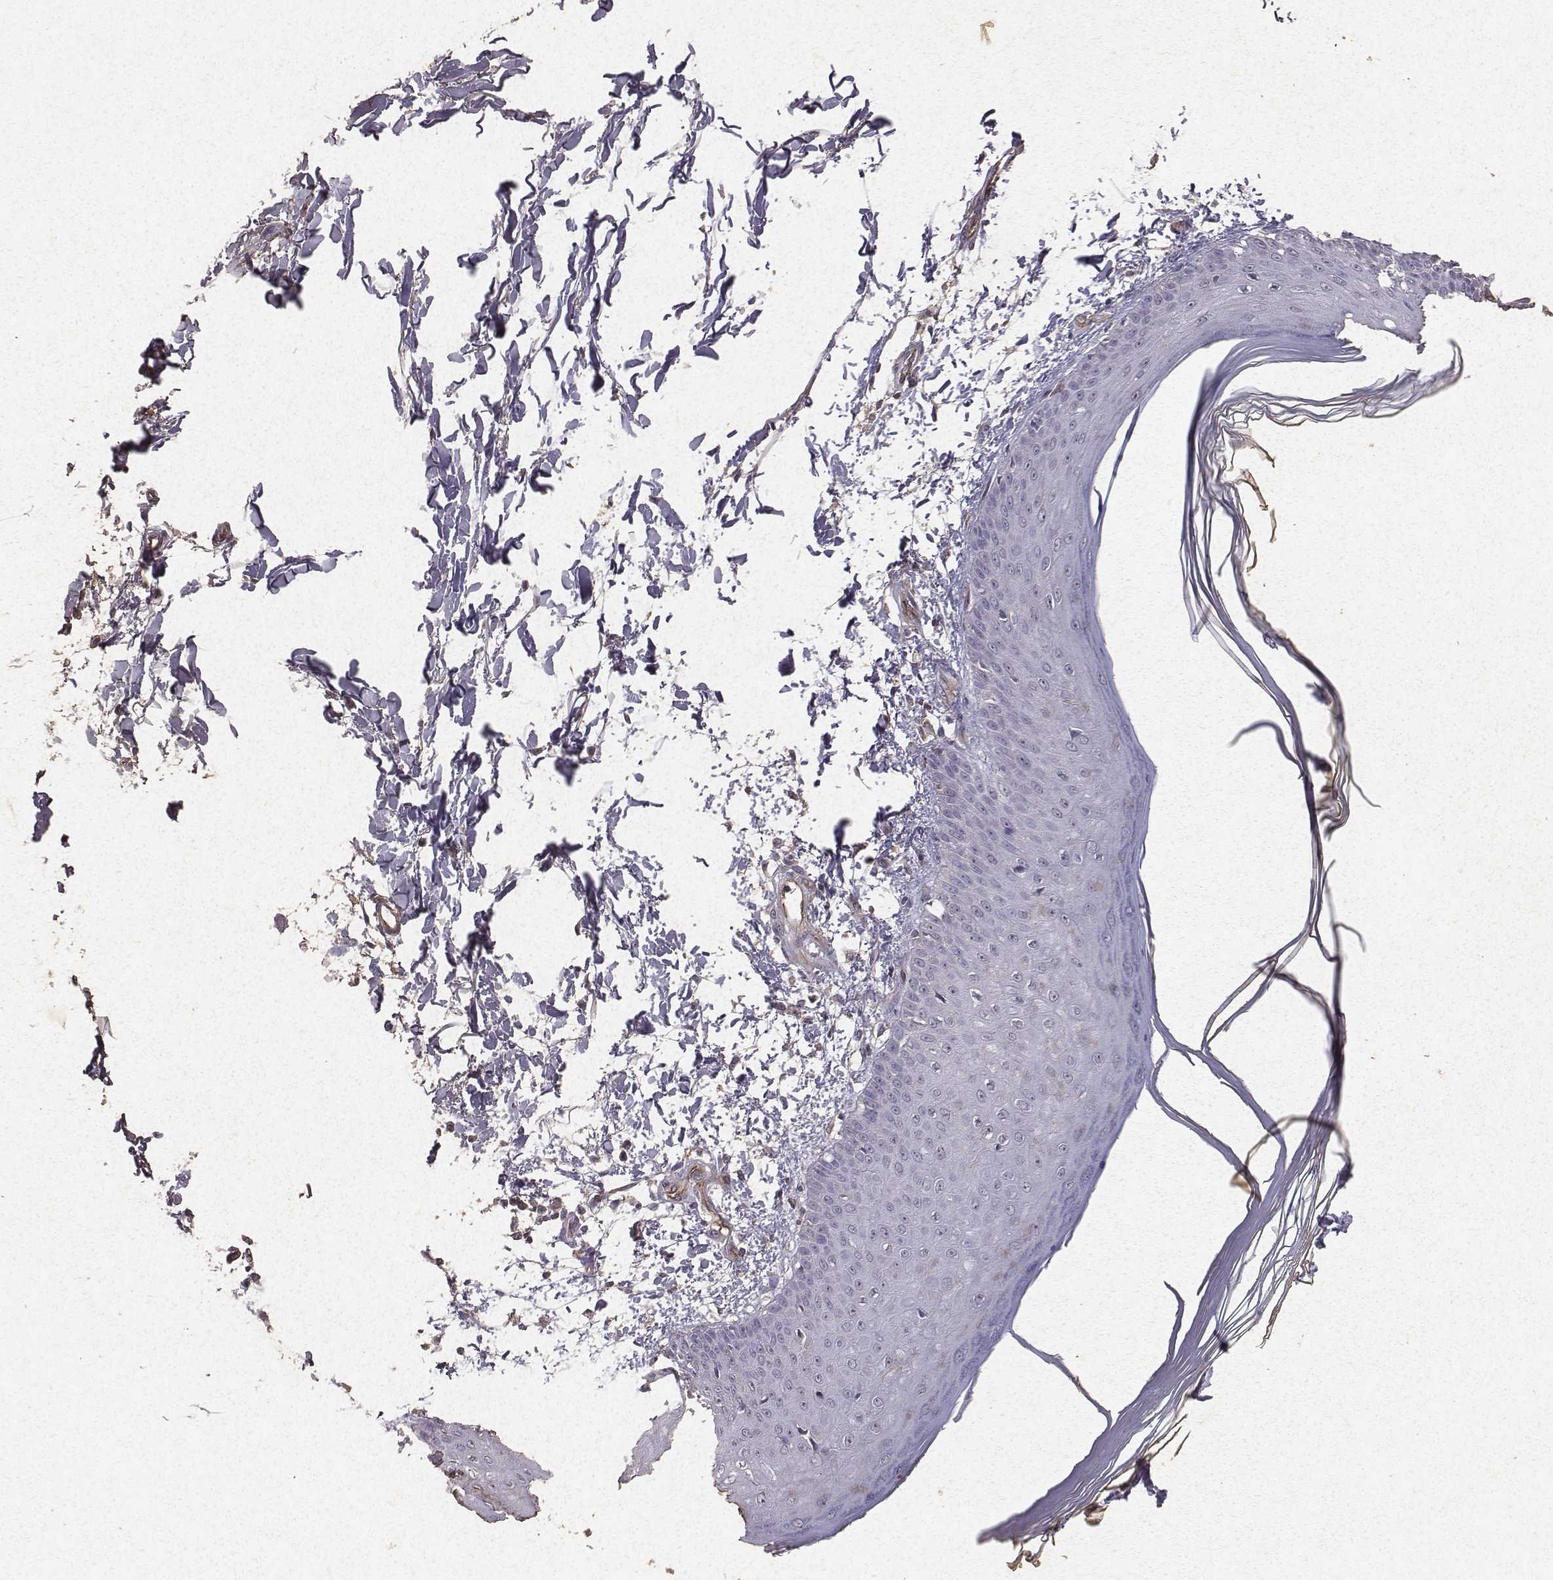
{"staining": {"intensity": "negative", "quantity": "none", "location": "none"}, "tissue": "skin", "cell_type": "Fibroblasts", "image_type": "normal", "snomed": [{"axis": "morphology", "description": "Normal tissue, NOS"}, {"axis": "topography", "description": "Skin"}], "caption": "Image shows no significant protein positivity in fibroblasts of benign skin.", "gene": "PTPRG", "patient": {"sex": "female", "age": 62}}